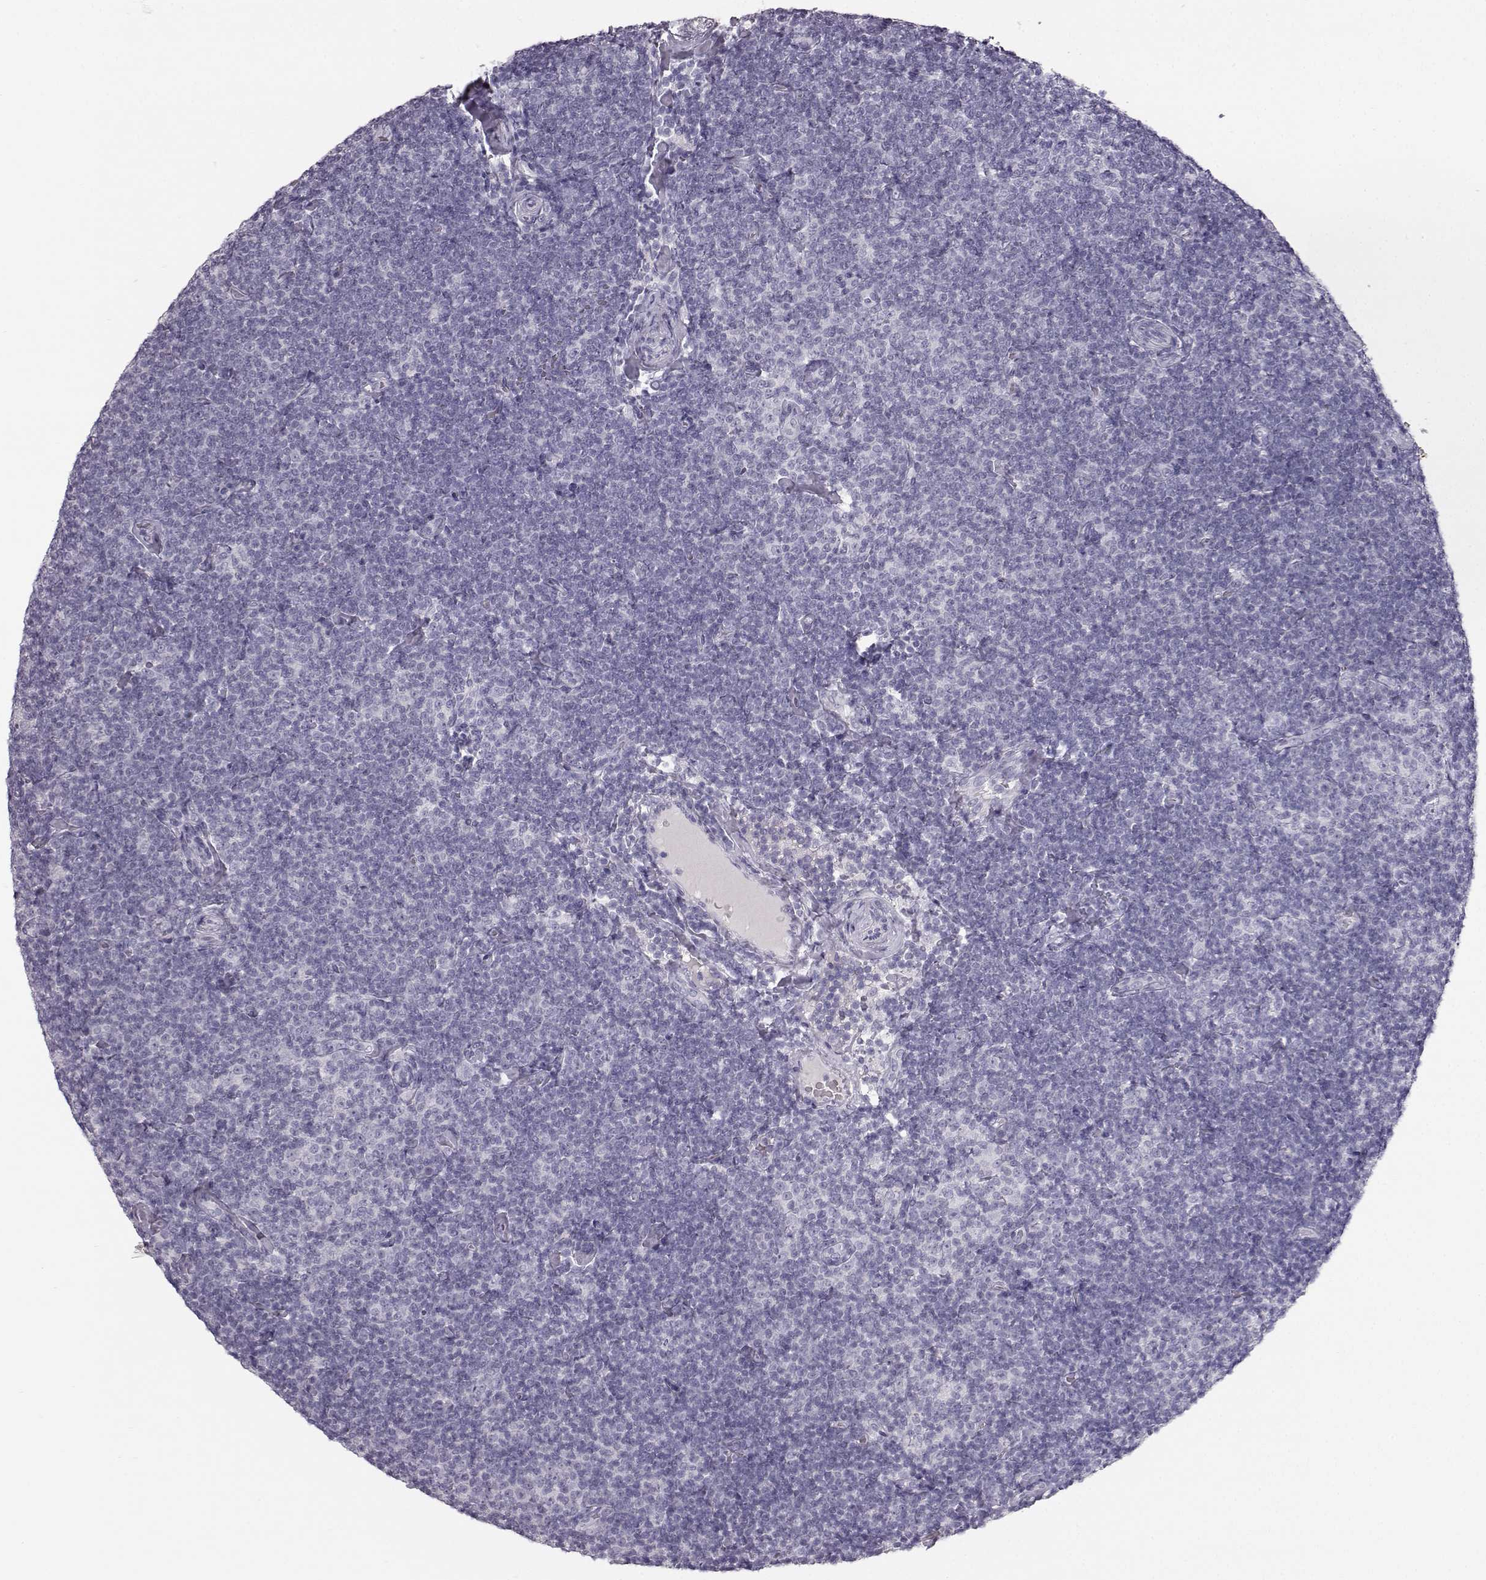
{"staining": {"intensity": "negative", "quantity": "none", "location": "none"}, "tissue": "lymphoma", "cell_type": "Tumor cells", "image_type": "cancer", "snomed": [{"axis": "morphology", "description": "Malignant lymphoma, non-Hodgkin's type, Low grade"}, {"axis": "topography", "description": "Lymph node"}], "caption": "Immunohistochemical staining of malignant lymphoma, non-Hodgkin's type (low-grade) demonstrates no significant expression in tumor cells.", "gene": "KRTAP16-1", "patient": {"sex": "male", "age": 81}}